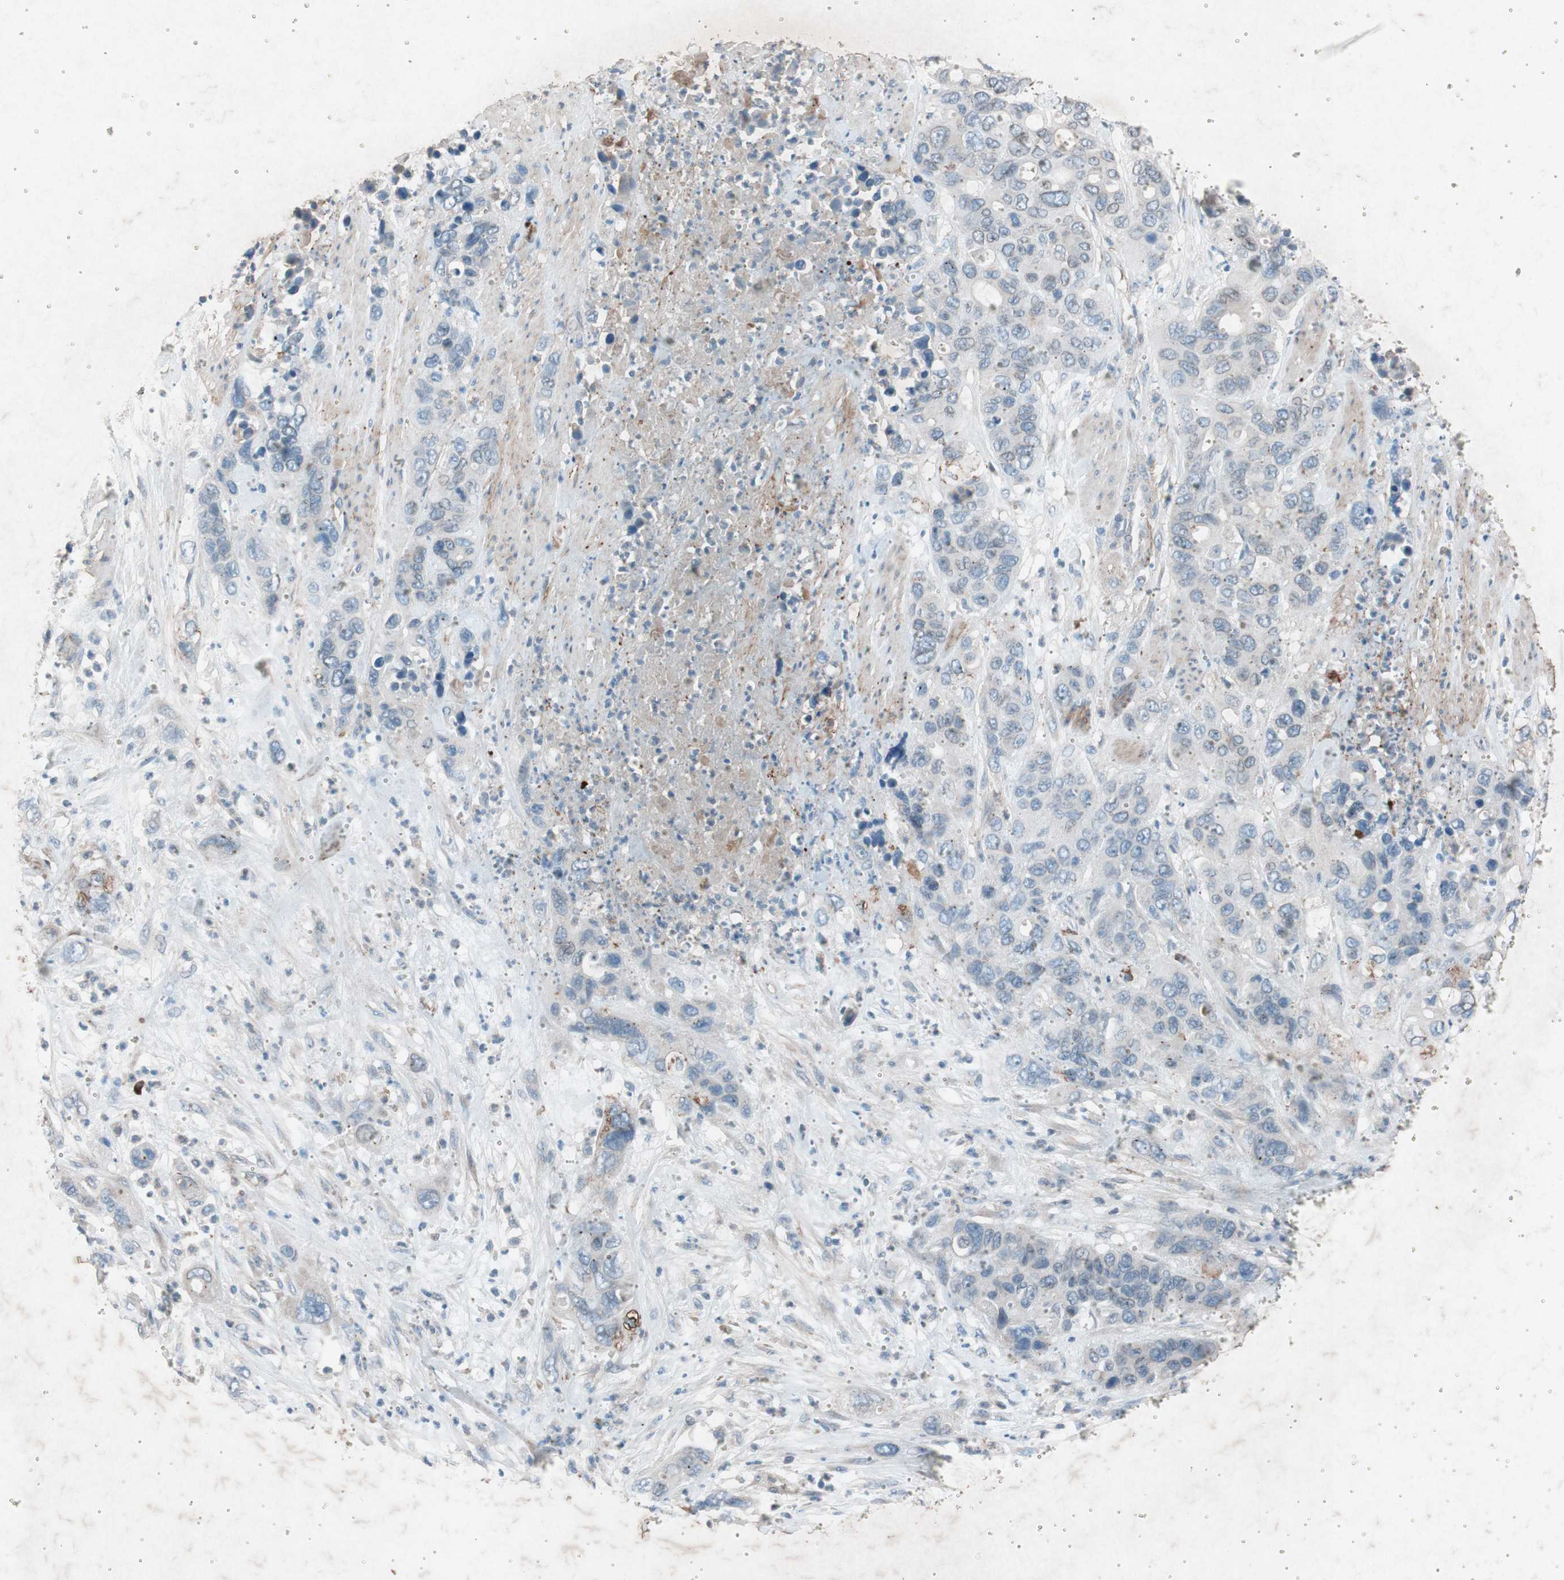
{"staining": {"intensity": "moderate", "quantity": "<25%", "location": "cytoplasmic/membranous"}, "tissue": "pancreatic cancer", "cell_type": "Tumor cells", "image_type": "cancer", "snomed": [{"axis": "morphology", "description": "Adenocarcinoma, NOS"}, {"axis": "topography", "description": "Pancreas"}], "caption": "Tumor cells show low levels of moderate cytoplasmic/membranous positivity in about <25% of cells in human pancreatic cancer. (Brightfield microscopy of DAB IHC at high magnification).", "gene": "GRB7", "patient": {"sex": "female", "age": 71}}